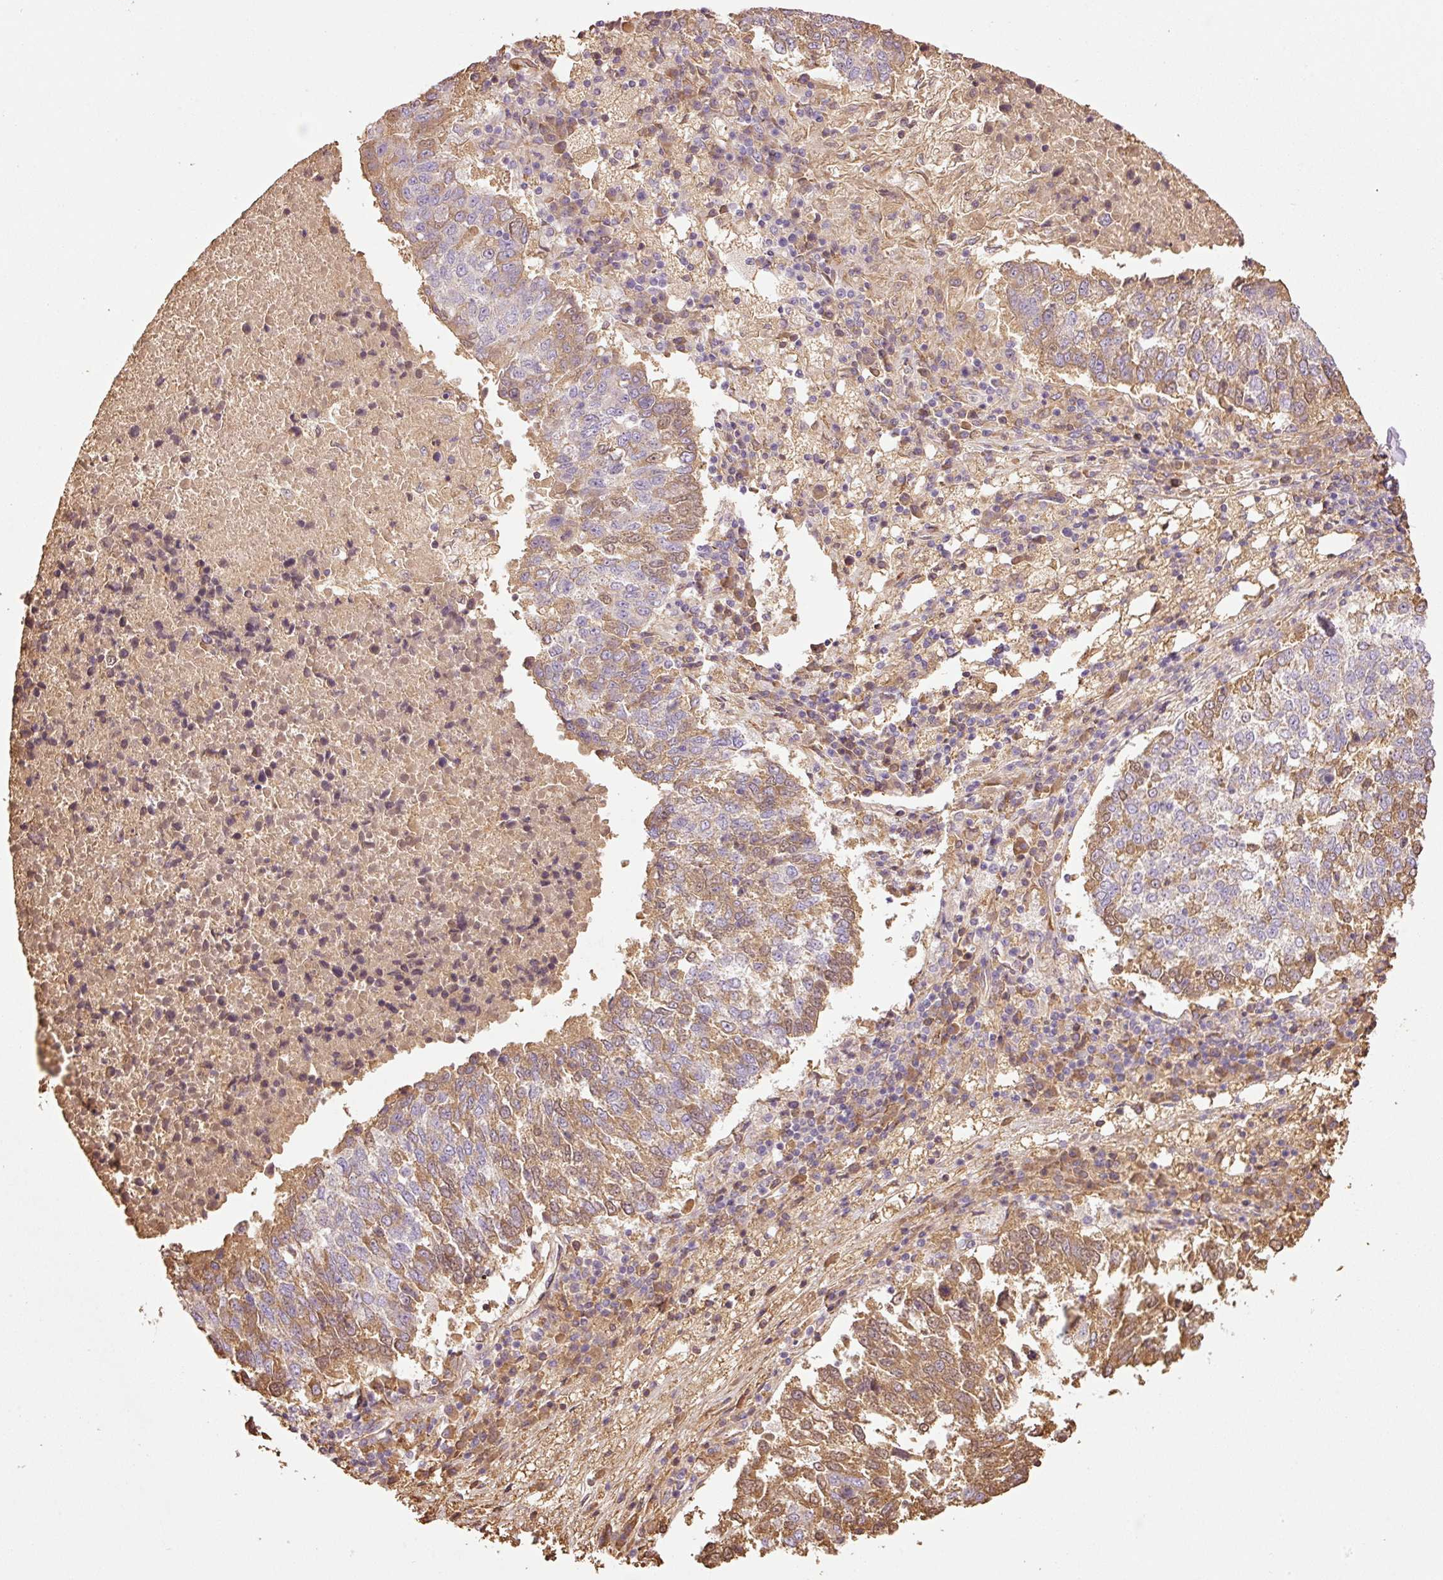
{"staining": {"intensity": "moderate", "quantity": "25%-75%", "location": "cytoplasmic/membranous"}, "tissue": "lung cancer", "cell_type": "Tumor cells", "image_type": "cancer", "snomed": [{"axis": "morphology", "description": "Squamous cell carcinoma, NOS"}, {"axis": "topography", "description": "Lung"}], "caption": "This is a micrograph of IHC staining of squamous cell carcinoma (lung), which shows moderate expression in the cytoplasmic/membranous of tumor cells.", "gene": "NID2", "patient": {"sex": "male", "age": 73}}